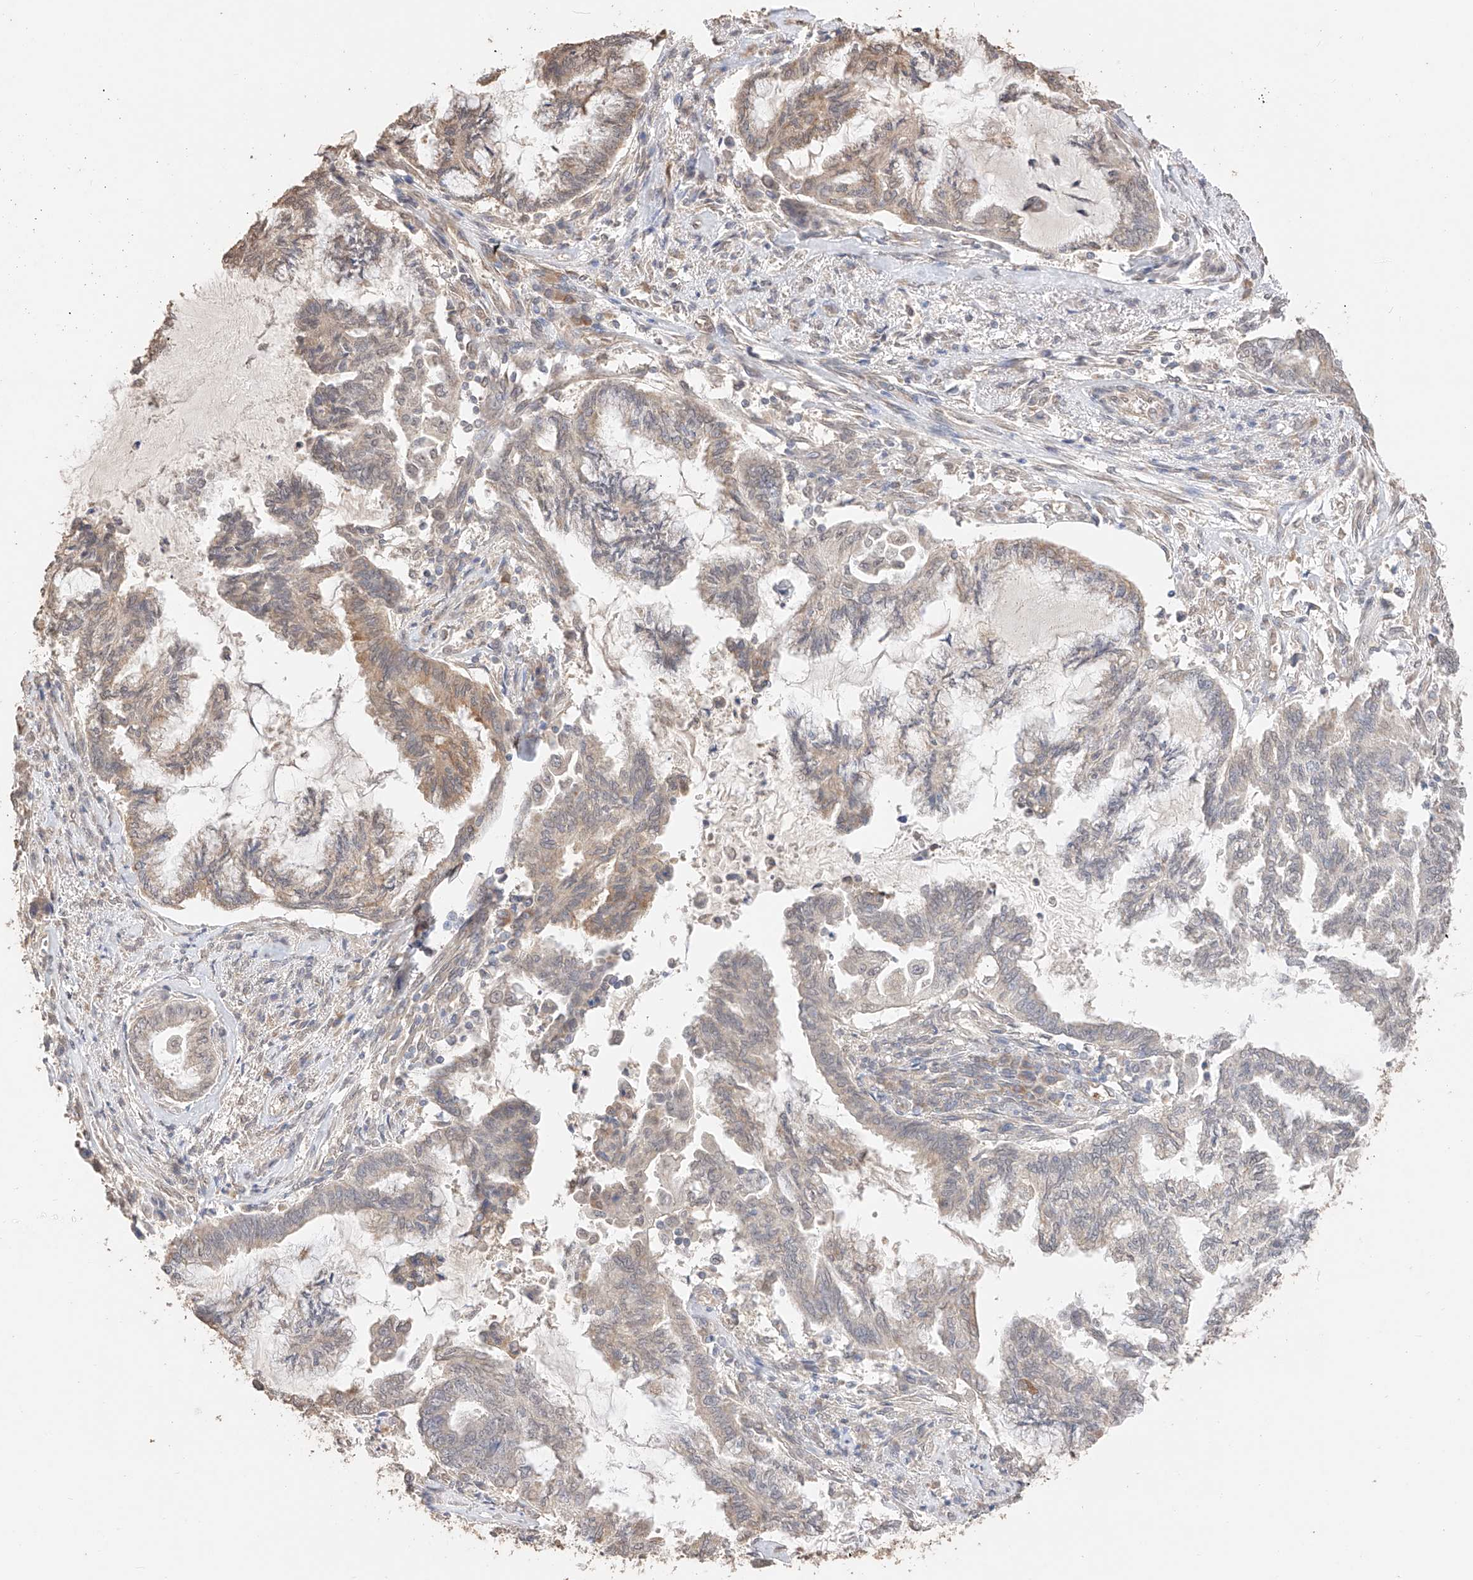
{"staining": {"intensity": "weak", "quantity": "25%-75%", "location": "cytoplasmic/membranous"}, "tissue": "endometrial cancer", "cell_type": "Tumor cells", "image_type": "cancer", "snomed": [{"axis": "morphology", "description": "Adenocarcinoma, NOS"}, {"axis": "topography", "description": "Endometrium"}], "caption": "Protein staining of adenocarcinoma (endometrial) tissue exhibits weak cytoplasmic/membranous staining in about 25%-75% of tumor cells.", "gene": "IL22RA2", "patient": {"sex": "female", "age": 86}}